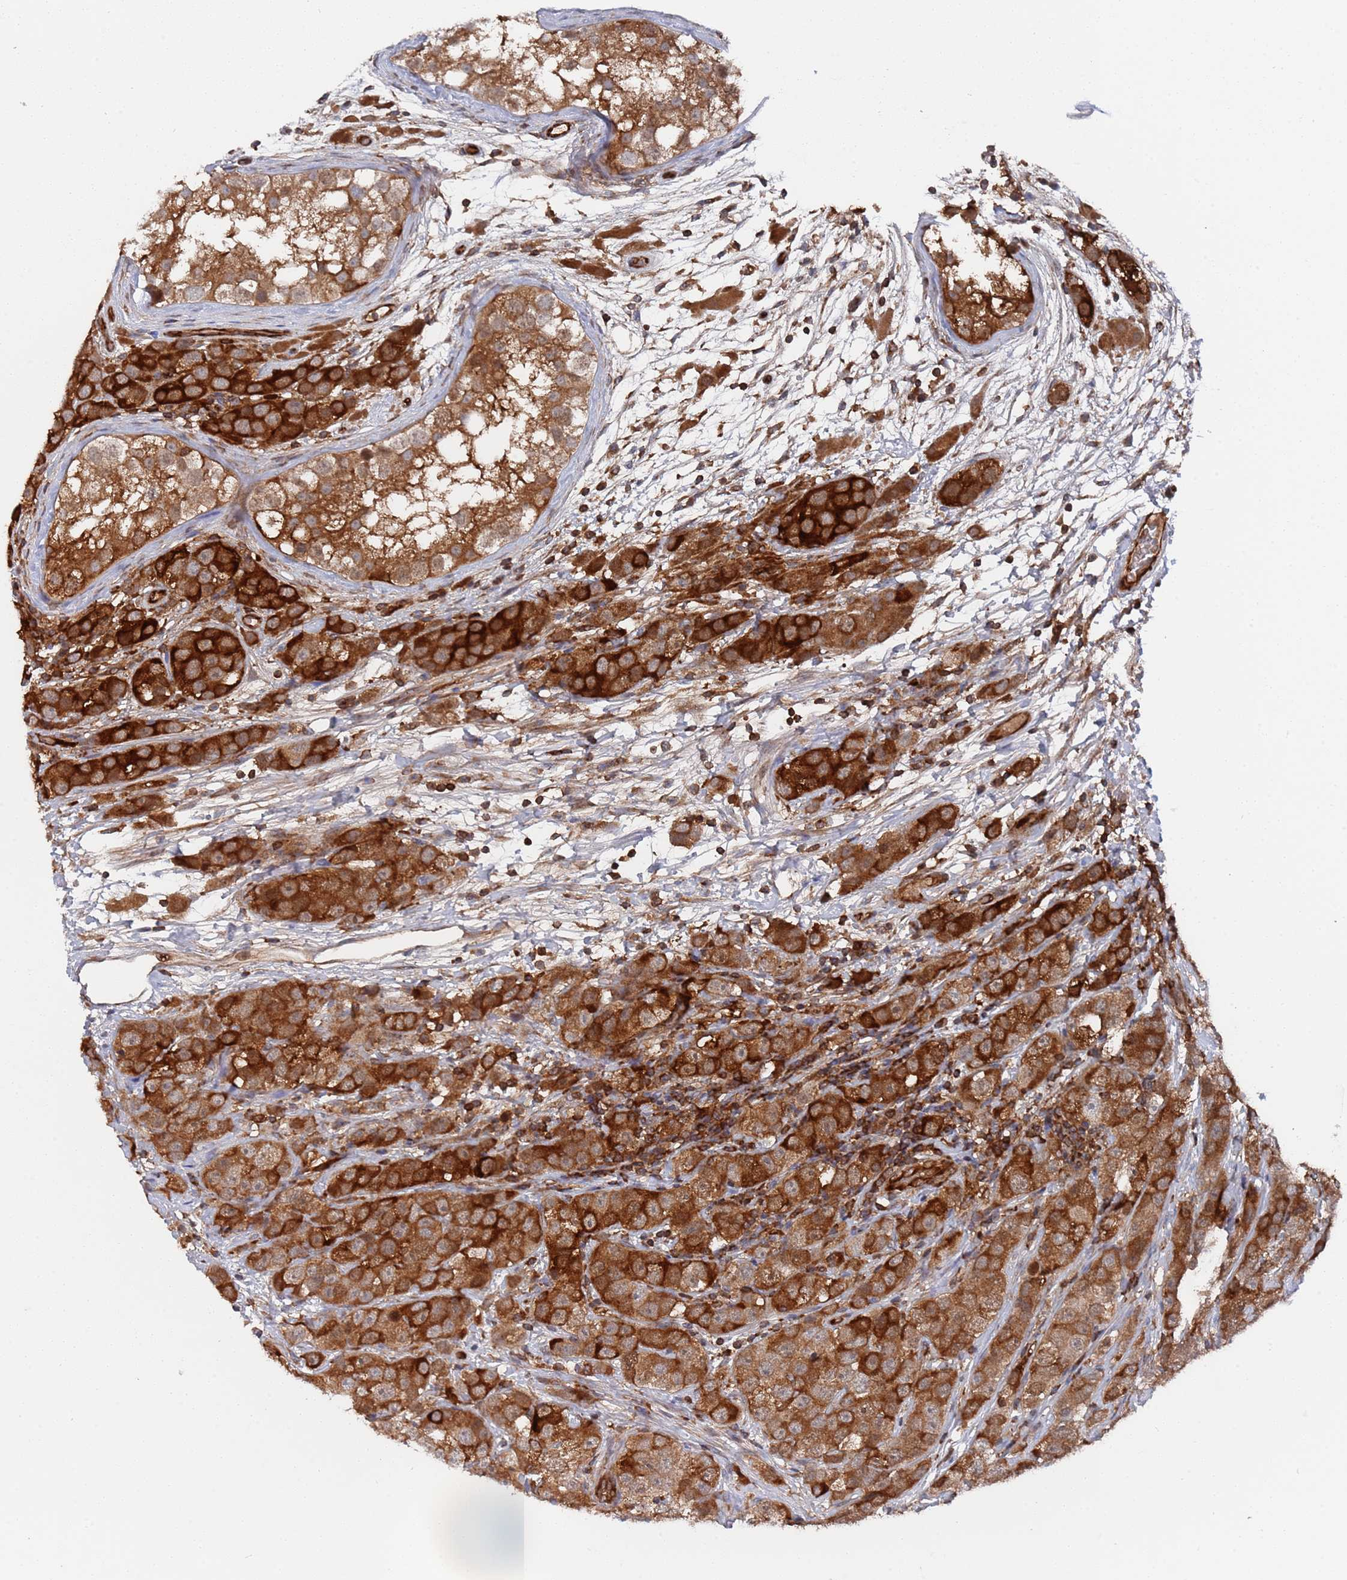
{"staining": {"intensity": "strong", "quantity": ">75%", "location": "cytoplasmic/membranous"}, "tissue": "testis cancer", "cell_type": "Tumor cells", "image_type": "cancer", "snomed": [{"axis": "morphology", "description": "Seminoma, NOS"}, {"axis": "topography", "description": "Testis"}], "caption": "Immunohistochemistry (IHC) micrograph of human testis cancer stained for a protein (brown), which shows high levels of strong cytoplasmic/membranous staining in about >75% of tumor cells.", "gene": "DDX60", "patient": {"sex": "male", "age": 28}}